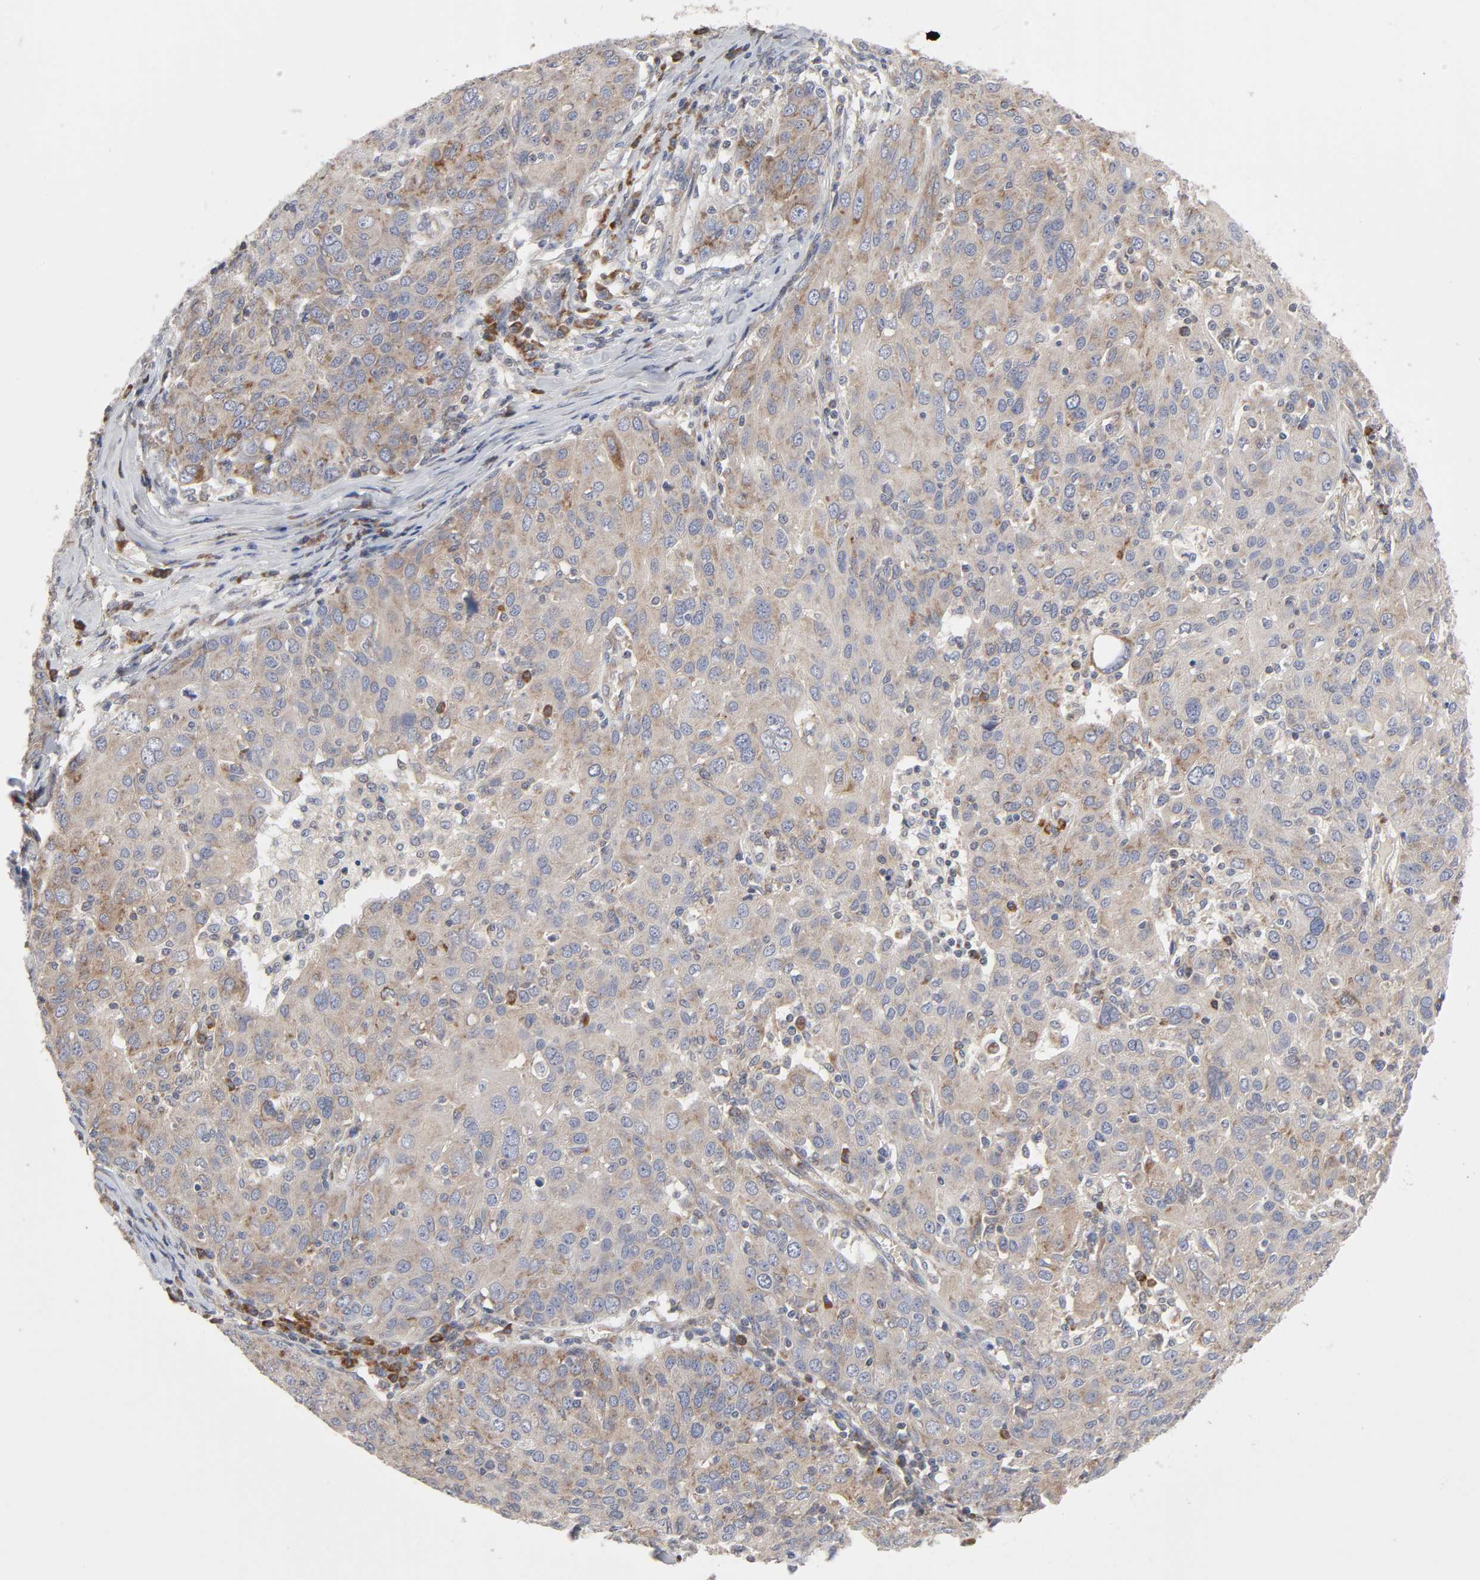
{"staining": {"intensity": "weak", "quantity": ">75%", "location": "cytoplasmic/membranous"}, "tissue": "ovarian cancer", "cell_type": "Tumor cells", "image_type": "cancer", "snomed": [{"axis": "morphology", "description": "Carcinoma, endometroid"}, {"axis": "topography", "description": "Ovary"}], "caption": "The photomicrograph shows staining of ovarian cancer (endometroid carcinoma), revealing weak cytoplasmic/membranous protein positivity (brown color) within tumor cells.", "gene": "IL4R", "patient": {"sex": "female", "age": 50}}